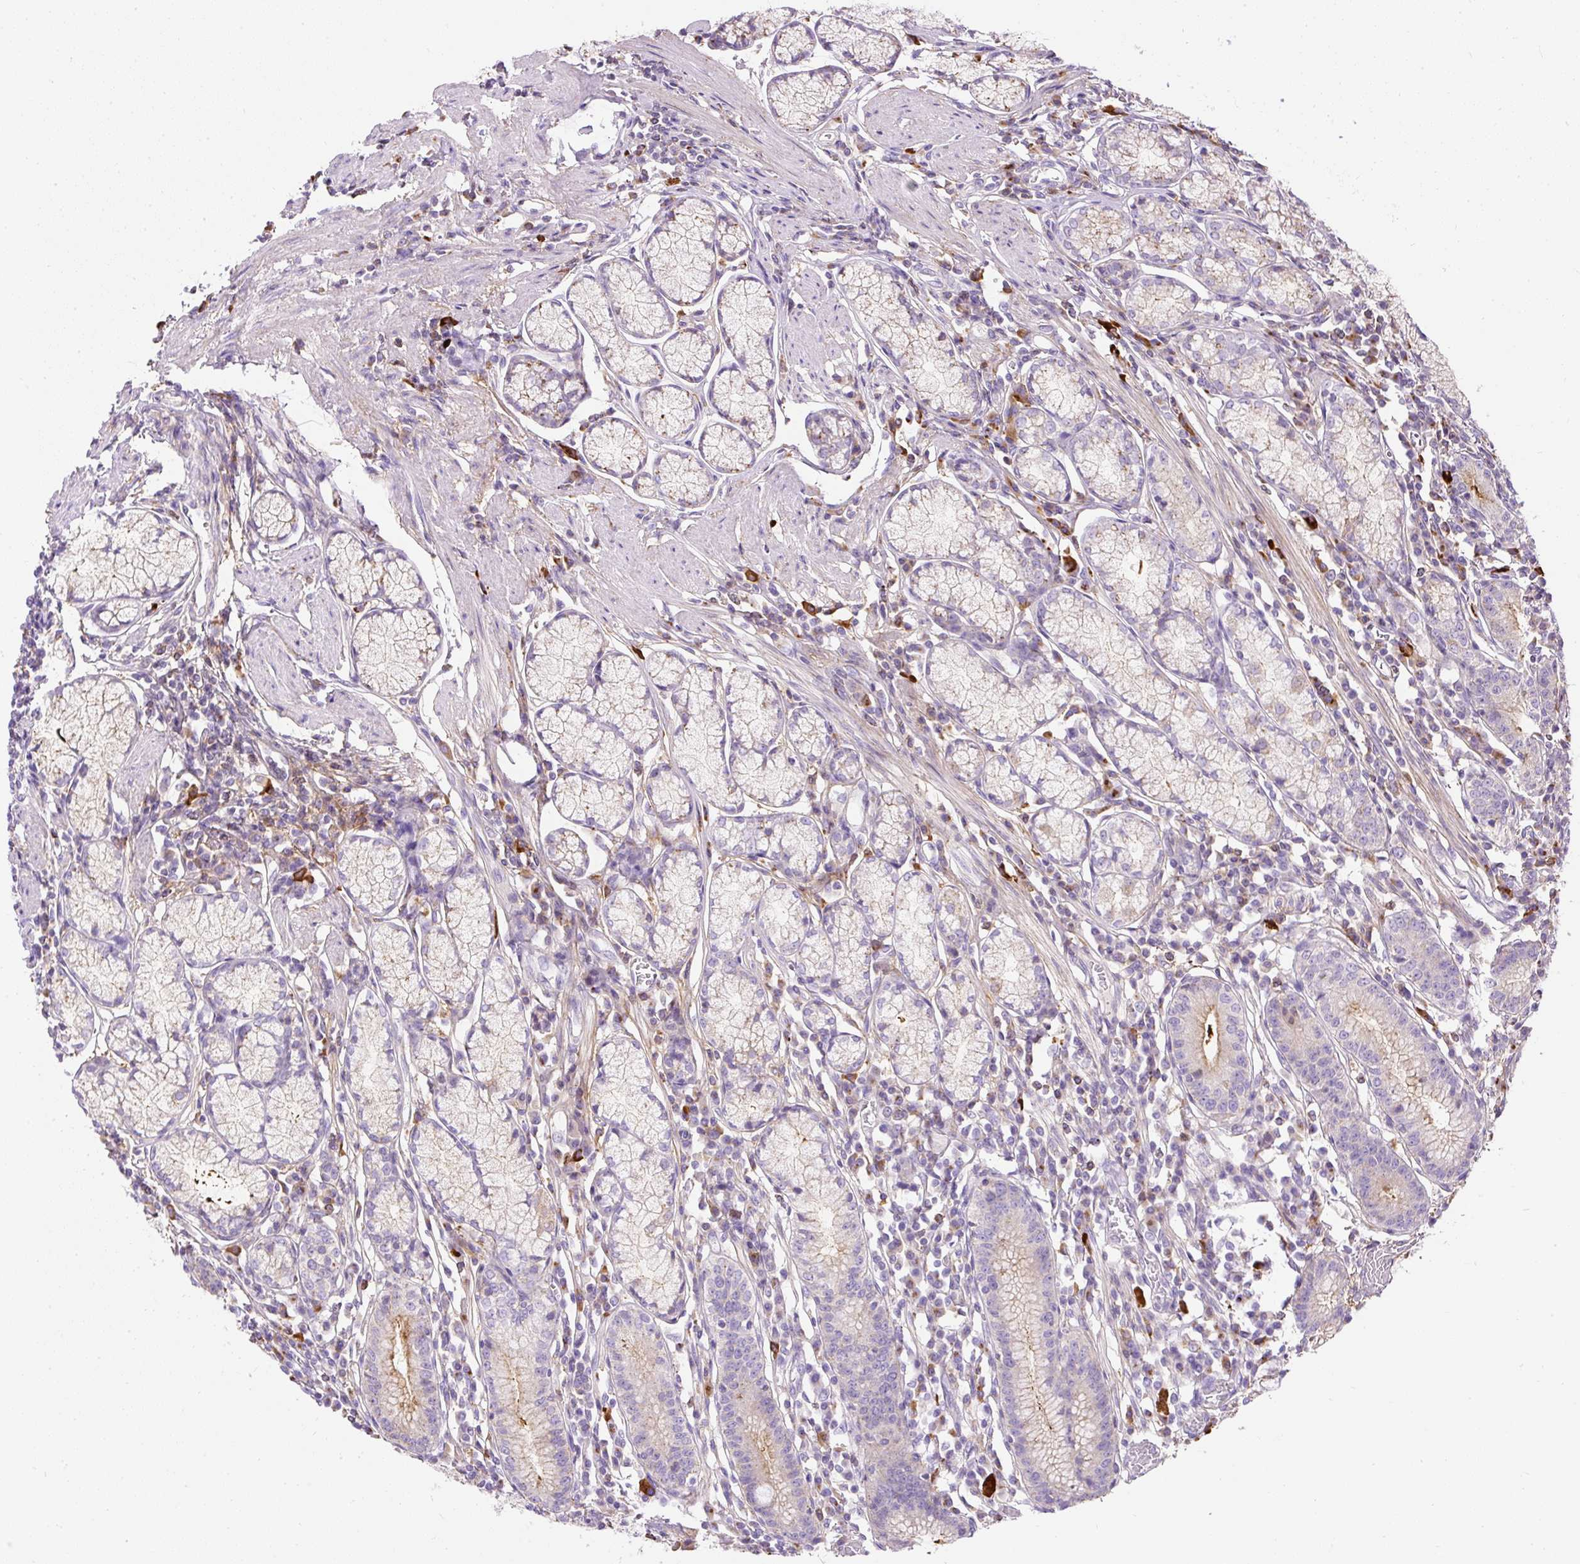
{"staining": {"intensity": "weak", "quantity": "<25%", "location": "cytoplasmic/membranous"}, "tissue": "stomach", "cell_type": "Glandular cells", "image_type": "normal", "snomed": [{"axis": "morphology", "description": "Normal tissue, NOS"}, {"axis": "topography", "description": "Stomach"}], "caption": "This is a photomicrograph of IHC staining of unremarkable stomach, which shows no expression in glandular cells.", "gene": "CFAP47", "patient": {"sex": "male", "age": 55}}